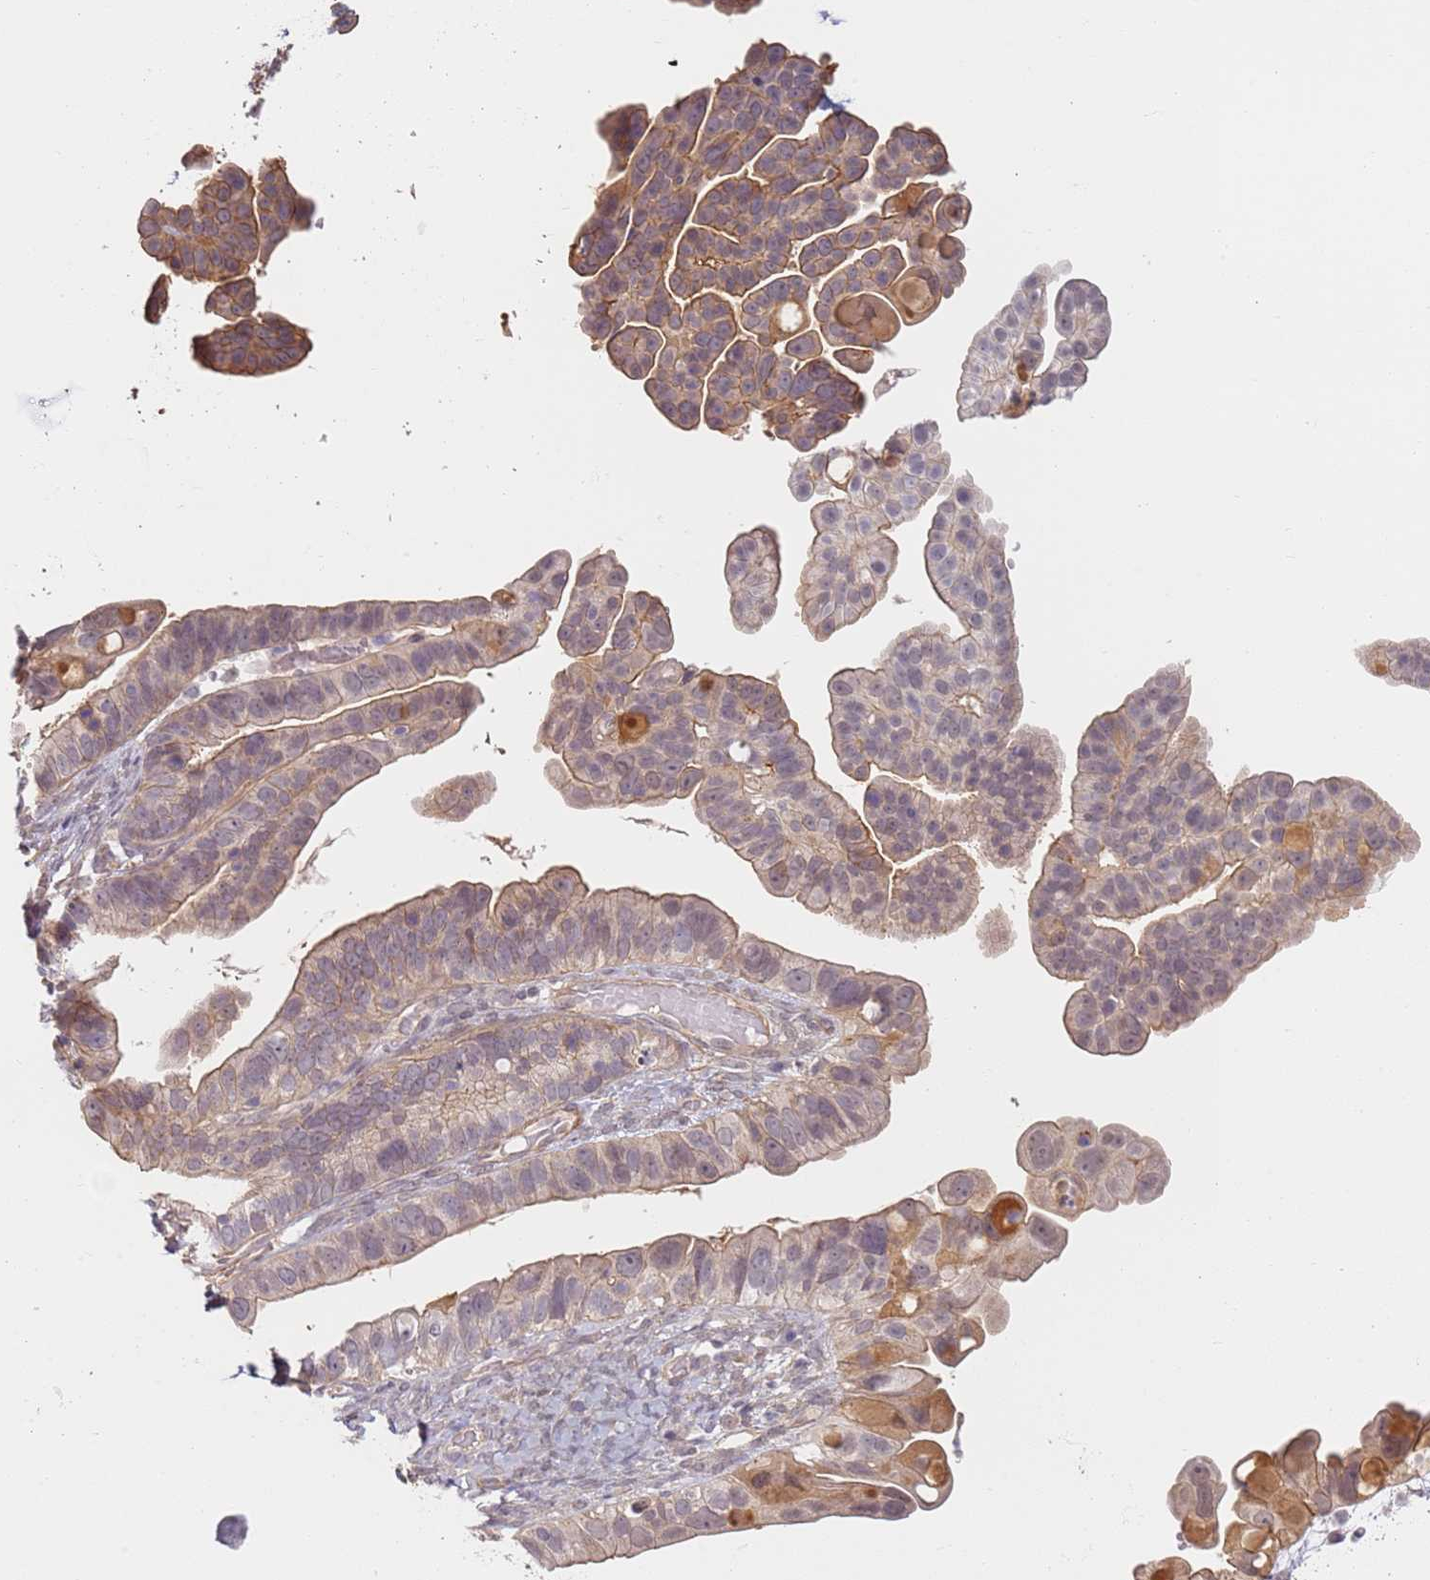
{"staining": {"intensity": "weak", "quantity": ">75%", "location": "cytoplasmic/membranous"}, "tissue": "ovarian cancer", "cell_type": "Tumor cells", "image_type": "cancer", "snomed": [{"axis": "morphology", "description": "Cystadenocarcinoma, serous, NOS"}, {"axis": "topography", "description": "Ovary"}], "caption": "Brown immunohistochemical staining in human ovarian serous cystadenocarcinoma reveals weak cytoplasmic/membranous positivity in approximately >75% of tumor cells.", "gene": "WDR93", "patient": {"sex": "female", "age": 56}}